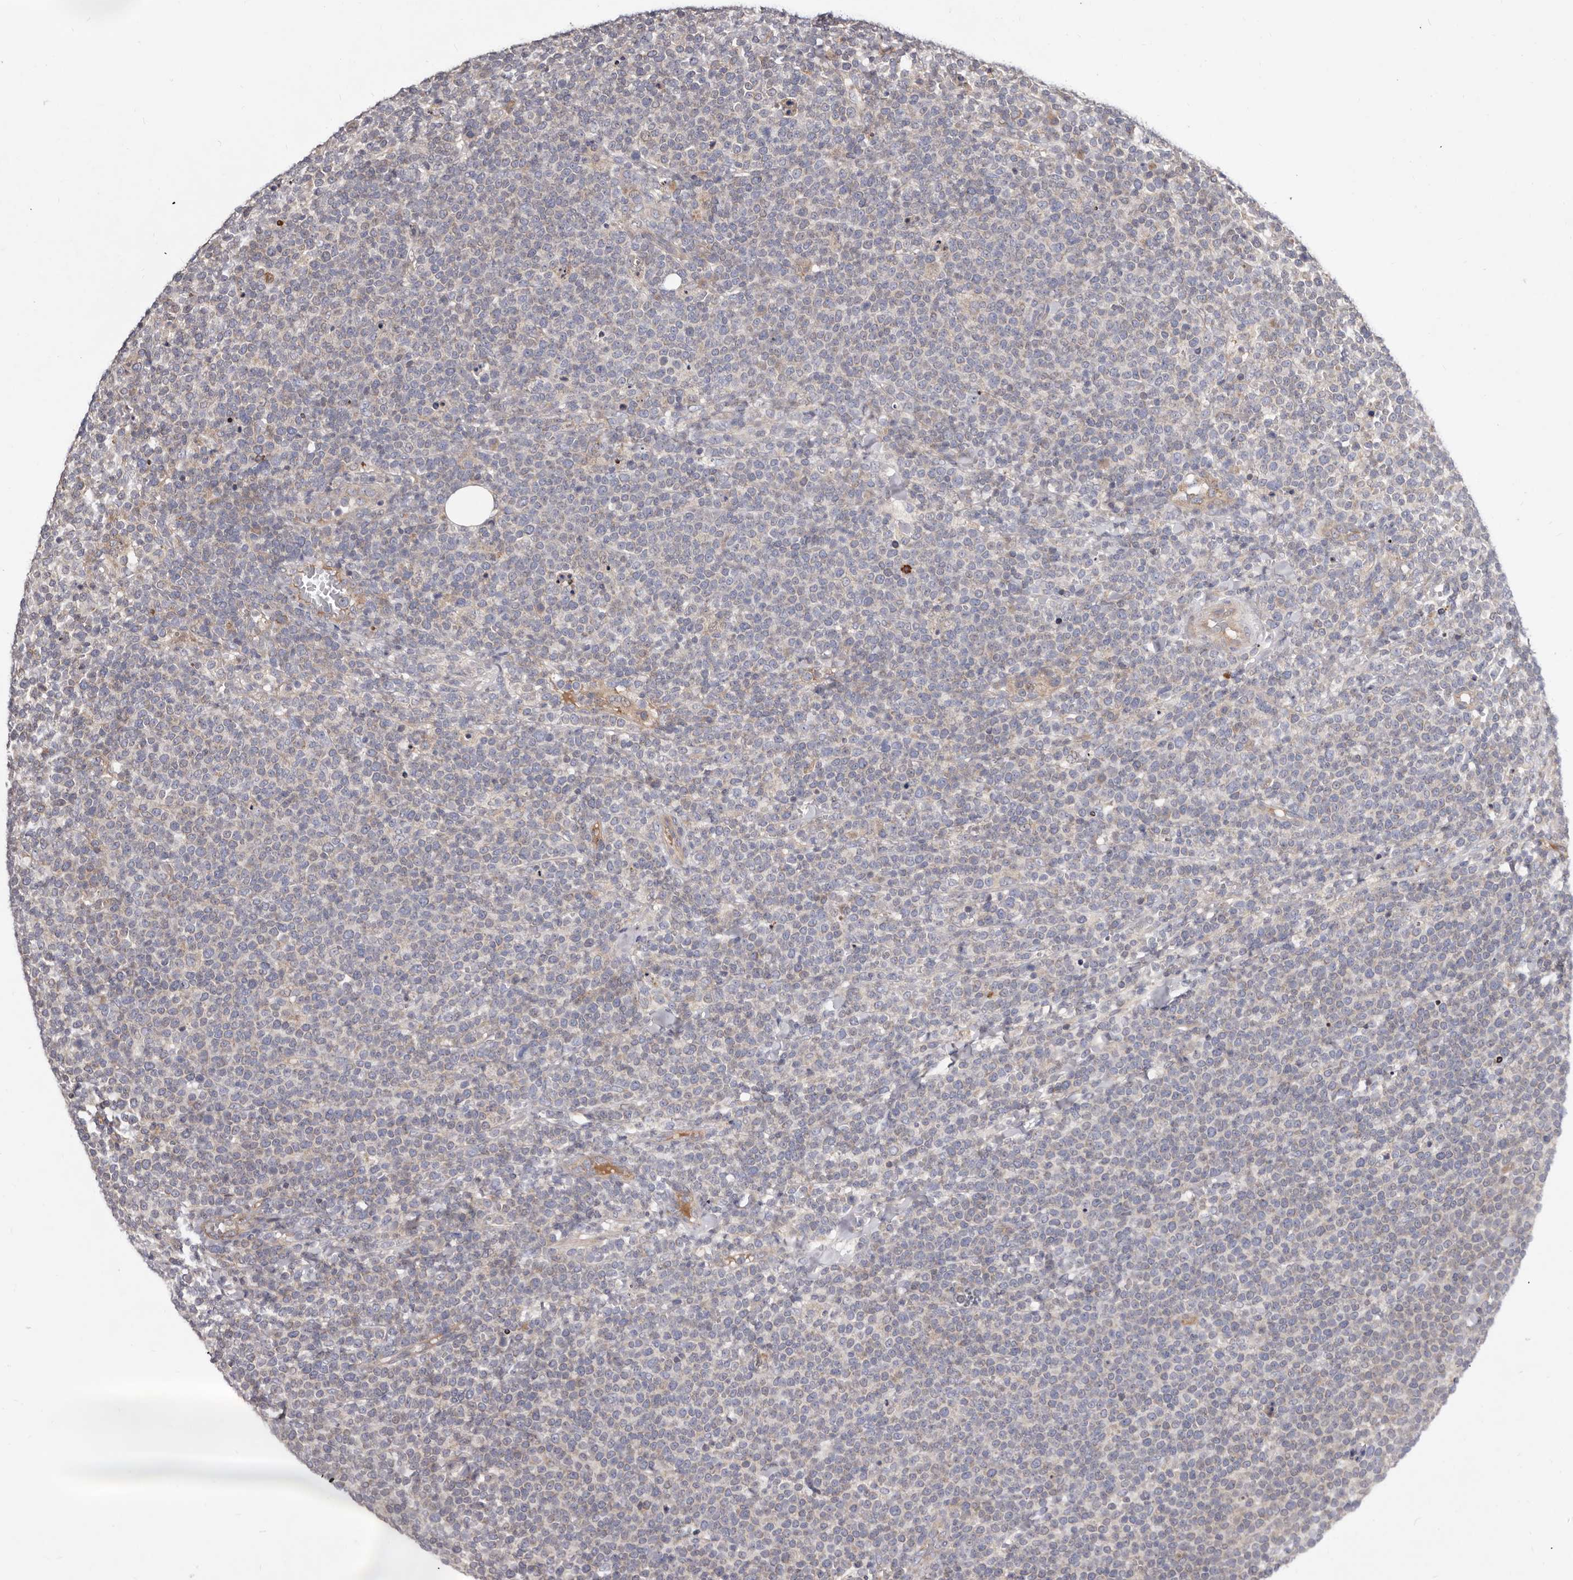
{"staining": {"intensity": "negative", "quantity": "none", "location": "none"}, "tissue": "lymphoma", "cell_type": "Tumor cells", "image_type": "cancer", "snomed": [{"axis": "morphology", "description": "Malignant lymphoma, non-Hodgkin's type, High grade"}, {"axis": "topography", "description": "Lymph node"}], "caption": "This is an IHC photomicrograph of lymphoma. There is no staining in tumor cells.", "gene": "ASIC5", "patient": {"sex": "male", "age": 61}}